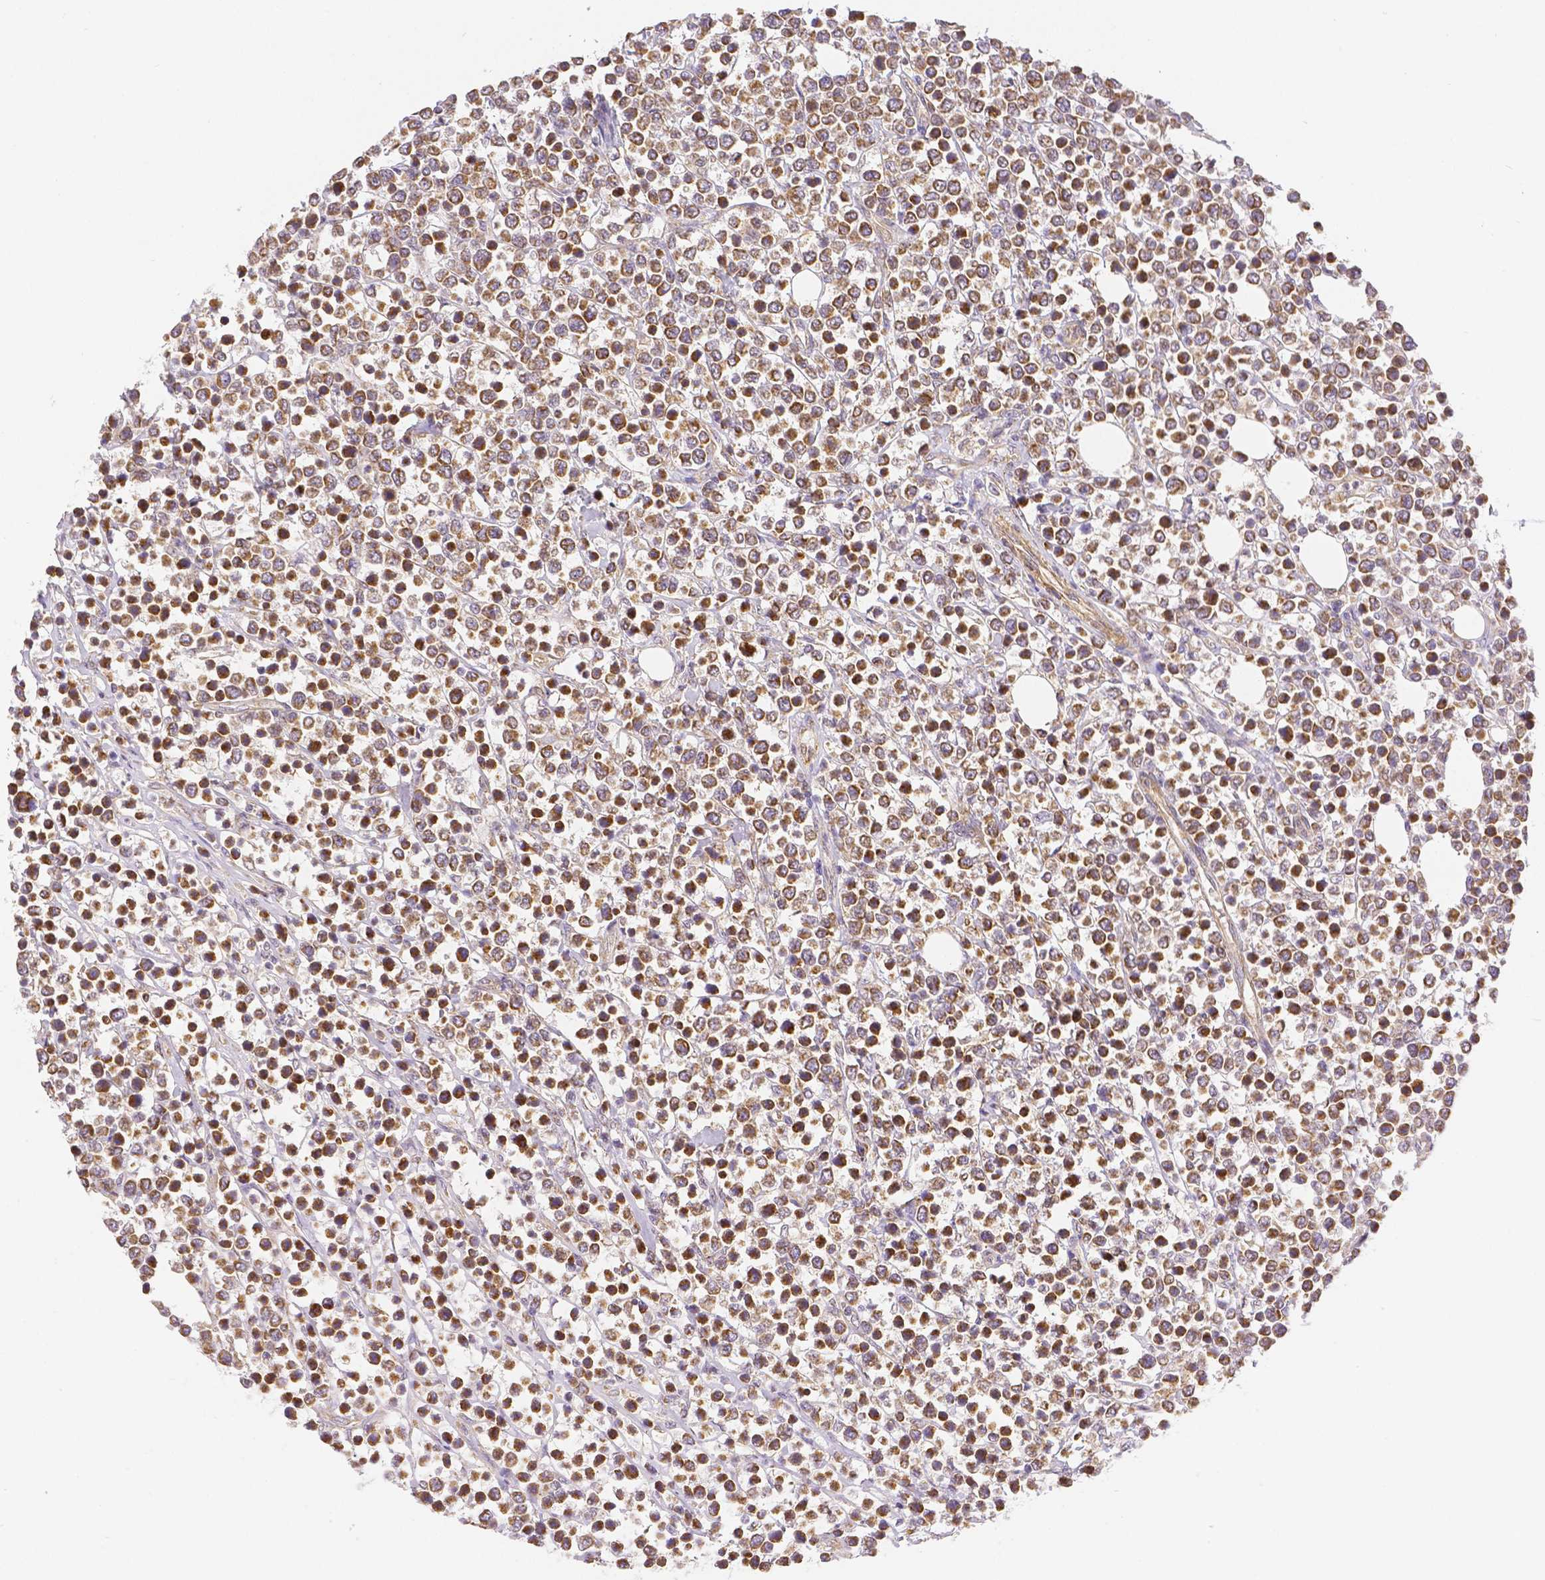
{"staining": {"intensity": "strong", "quantity": ">75%", "location": "cytoplasmic/membranous"}, "tissue": "lymphoma", "cell_type": "Tumor cells", "image_type": "cancer", "snomed": [{"axis": "morphology", "description": "Malignant lymphoma, non-Hodgkin's type, High grade"}, {"axis": "topography", "description": "Soft tissue"}], "caption": "Immunohistochemistry image of lymphoma stained for a protein (brown), which displays high levels of strong cytoplasmic/membranous staining in approximately >75% of tumor cells.", "gene": "RHOT1", "patient": {"sex": "female", "age": 56}}